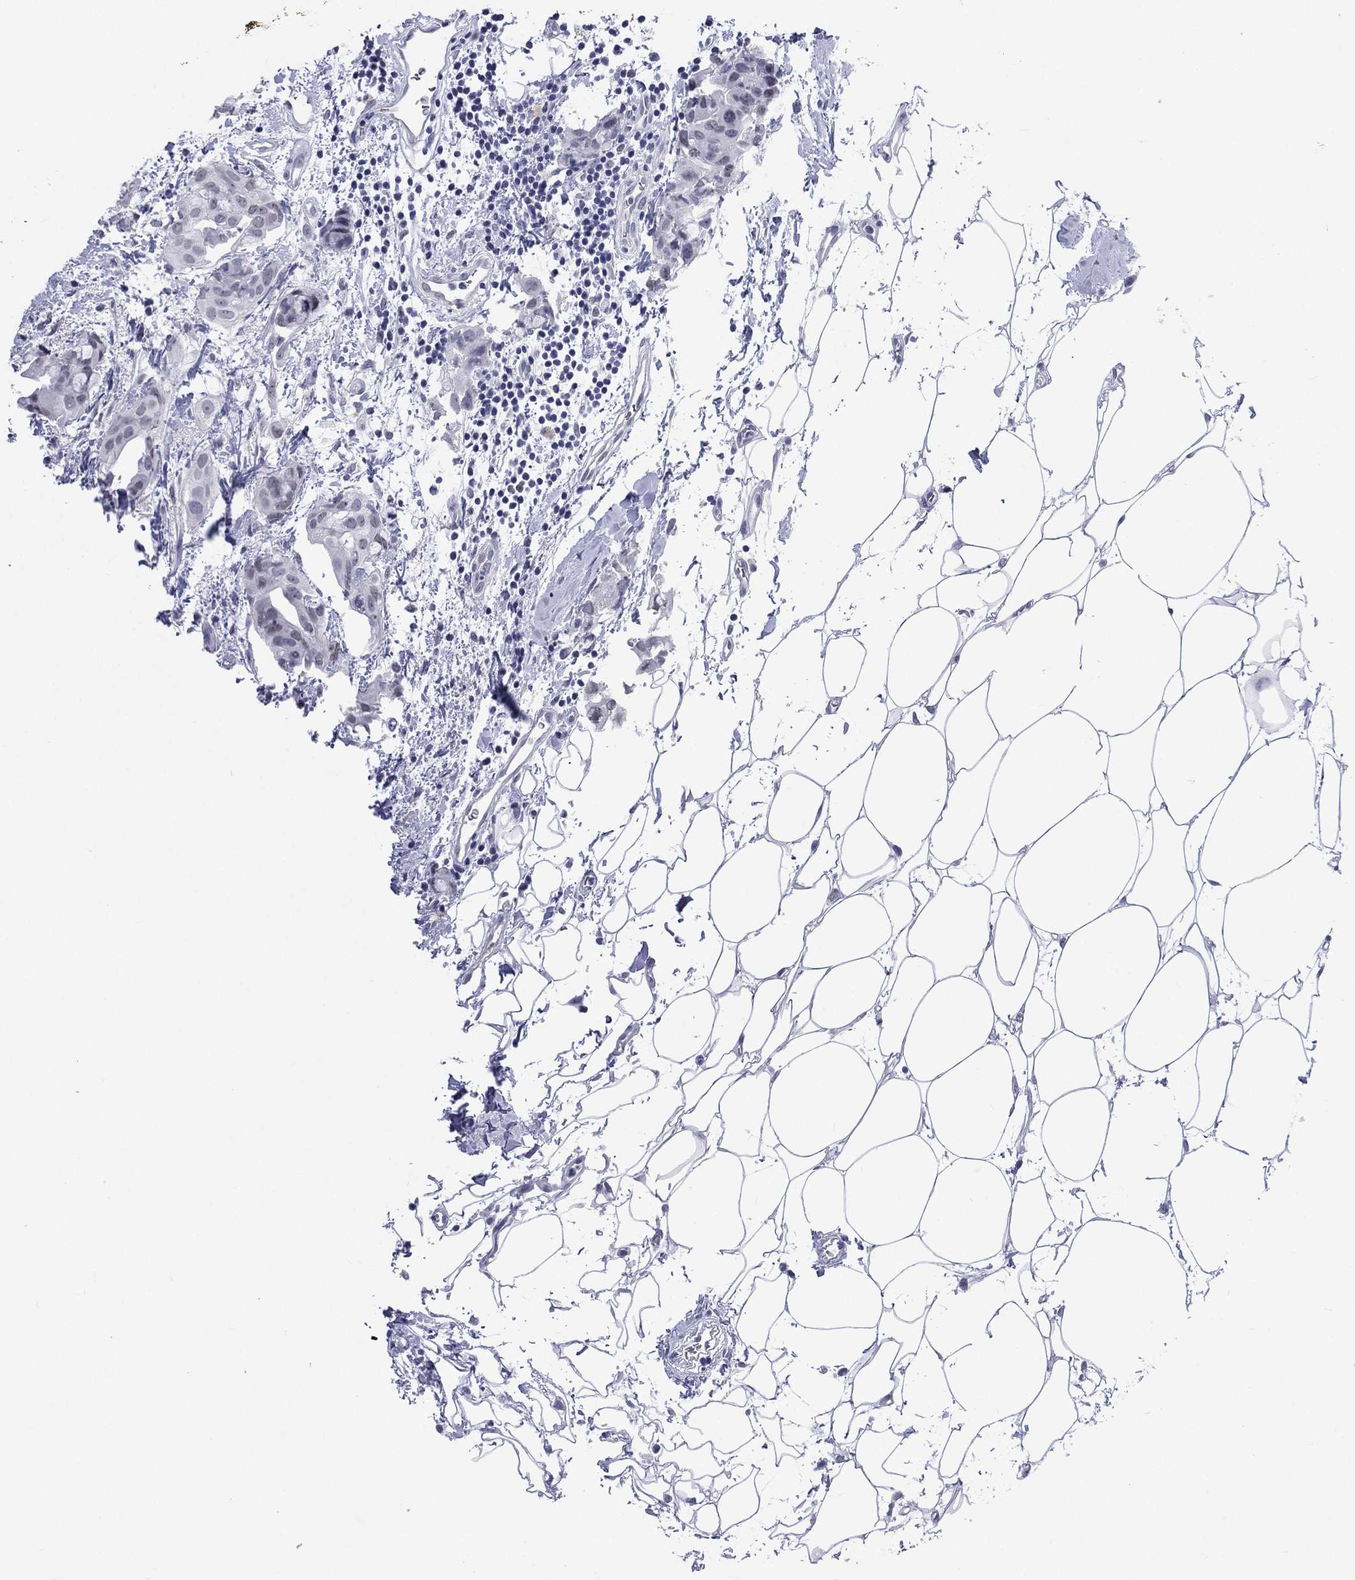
{"staining": {"intensity": "negative", "quantity": "none", "location": "none"}, "tissue": "breast cancer", "cell_type": "Tumor cells", "image_type": "cancer", "snomed": [{"axis": "morphology", "description": "Normal tissue, NOS"}, {"axis": "morphology", "description": "Duct carcinoma"}, {"axis": "topography", "description": "Breast"}], "caption": "Immunohistochemistry (IHC) histopathology image of human intraductal carcinoma (breast) stained for a protein (brown), which exhibits no staining in tumor cells.", "gene": "SSX1", "patient": {"sex": "female", "age": 40}}